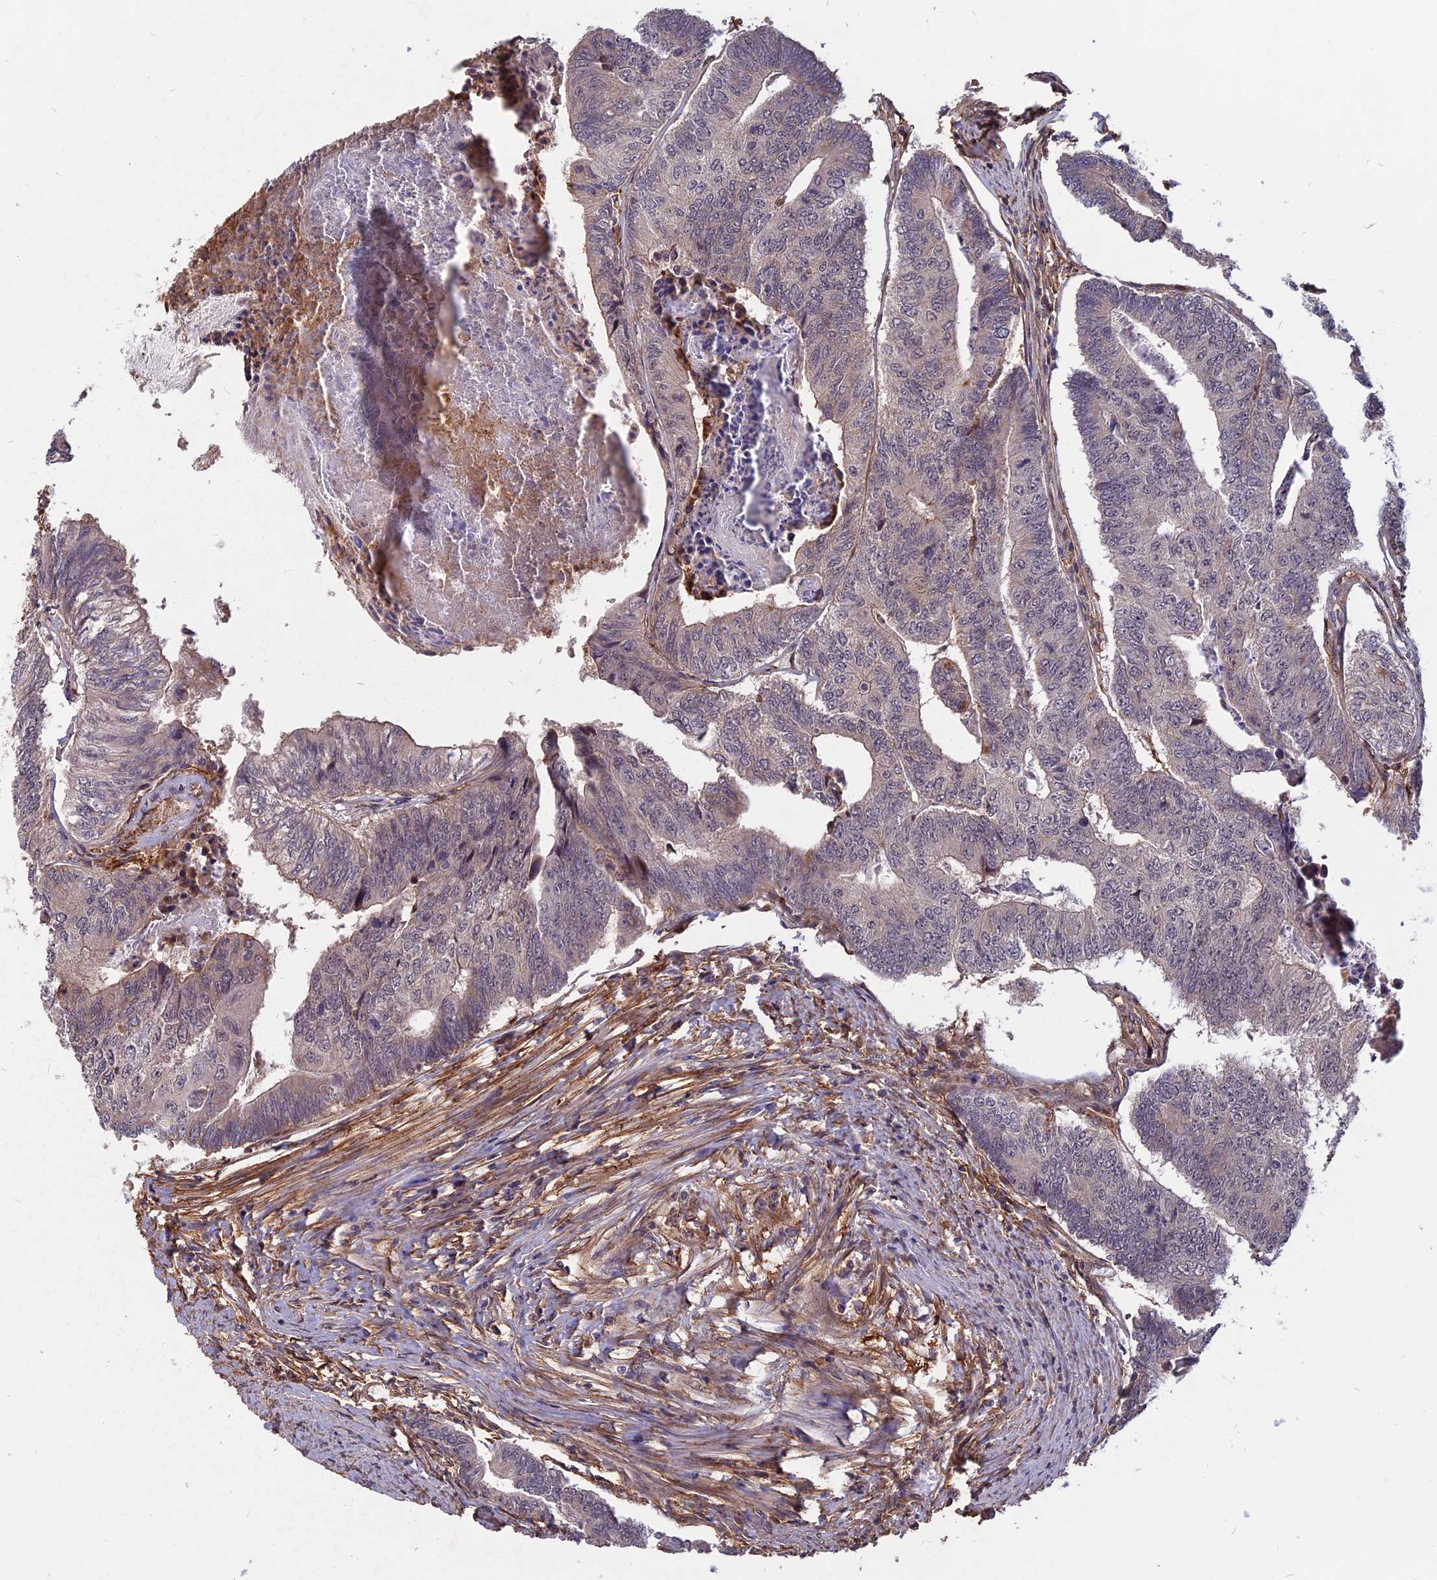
{"staining": {"intensity": "negative", "quantity": "none", "location": "none"}, "tissue": "colorectal cancer", "cell_type": "Tumor cells", "image_type": "cancer", "snomed": [{"axis": "morphology", "description": "Adenocarcinoma, NOS"}, {"axis": "topography", "description": "Colon"}], "caption": "Immunohistochemical staining of human adenocarcinoma (colorectal) displays no significant expression in tumor cells.", "gene": "SPG11", "patient": {"sex": "female", "age": 67}}